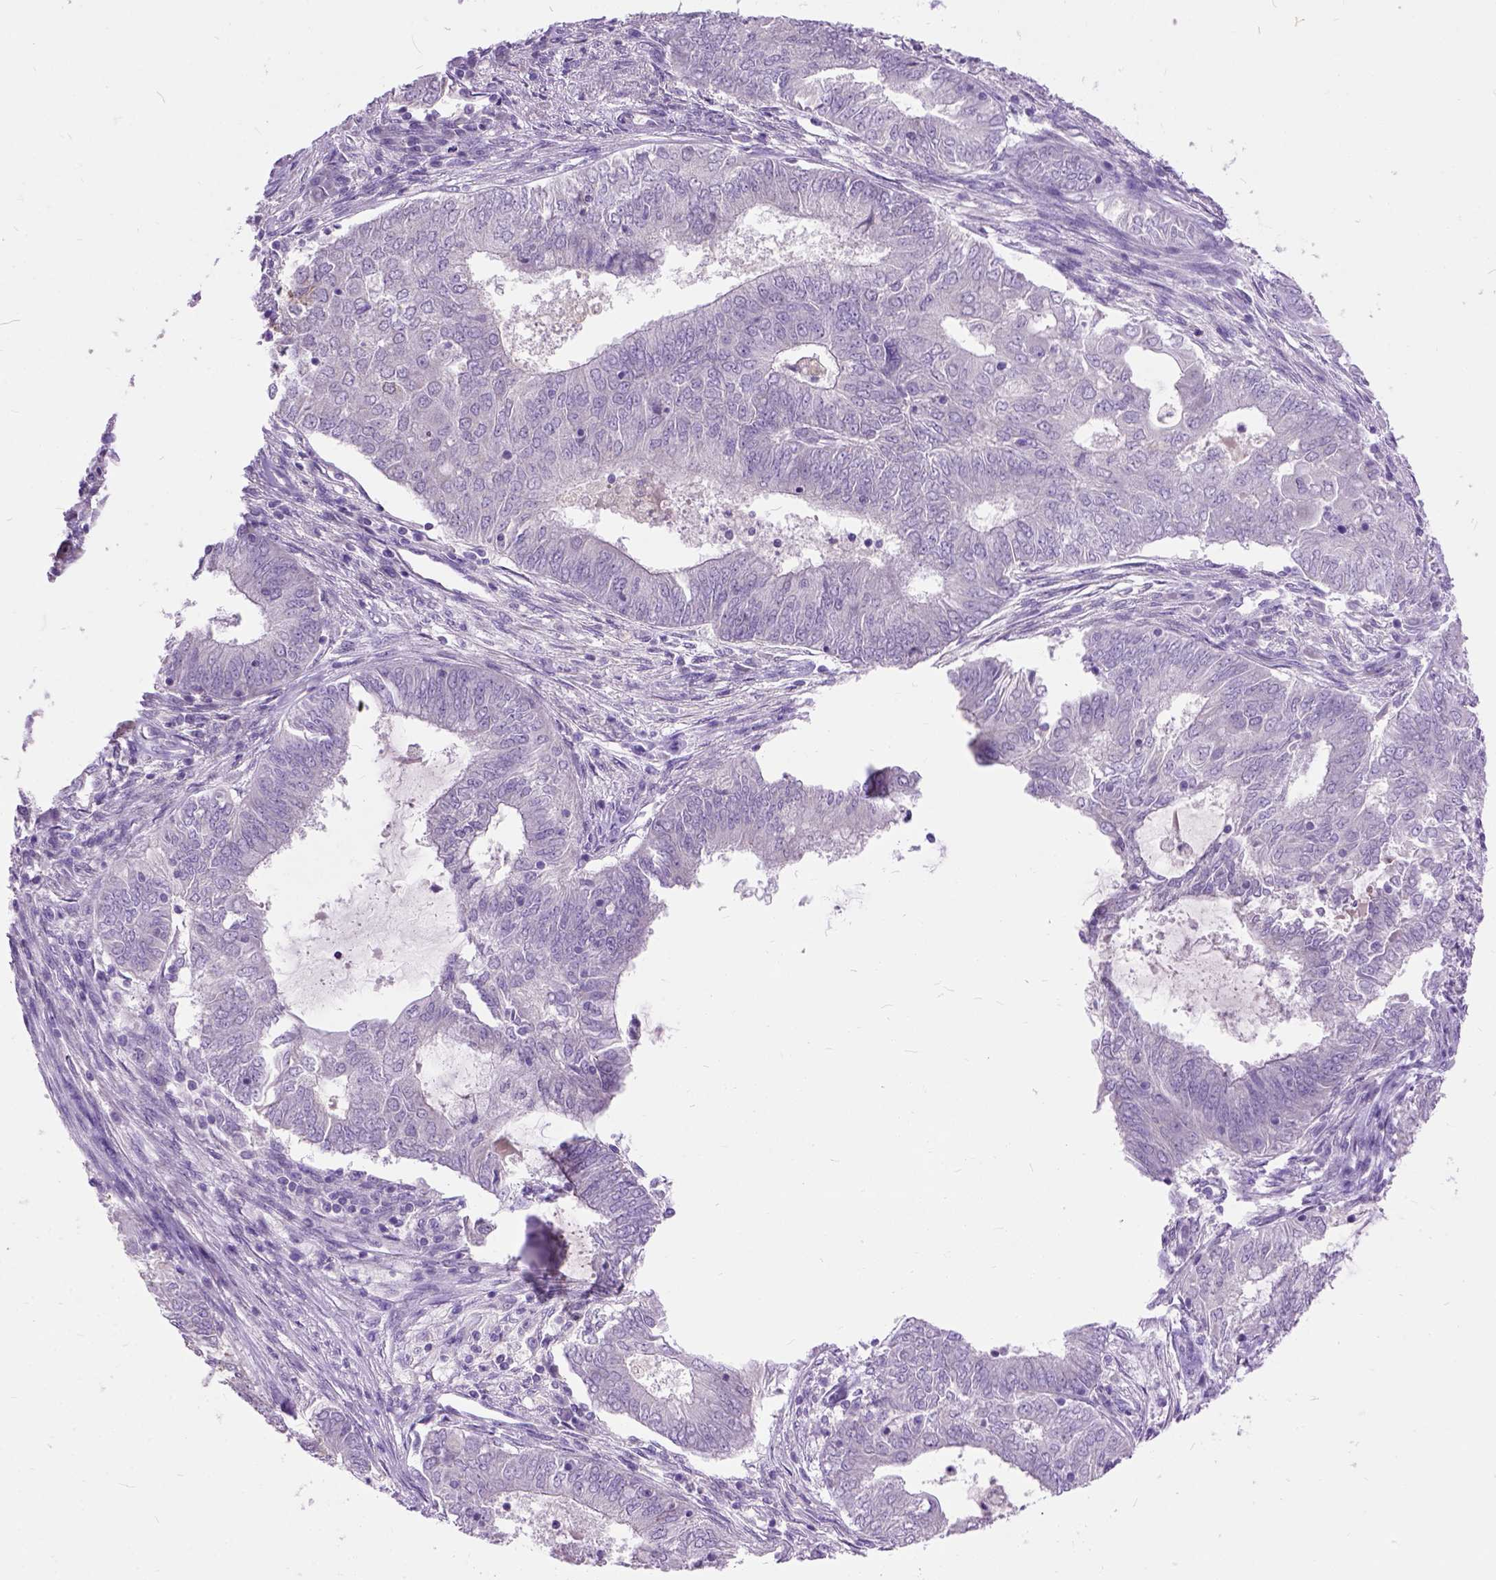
{"staining": {"intensity": "negative", "quantity": "none", "location": "none"}, "tissue": "endometrial cancer", "cell_type": "Tumor cells", "image_type": "cancer", "snomed": [{"axis": "morphology", "description": "Adenocarcinoma, NOS"}, {"axis": "topography", "description": "Endometrium"}], "caption": "An immunohistochemistry (IHC) image of endometrial cancer is shown. There is no staining in tumor cells of endometrial cancer. (DAB immunohistochemistry visualized using brightfield microscopy, high magnification).", "gene": "MAPT", "patient": {"sex": "female", "age": 62}}